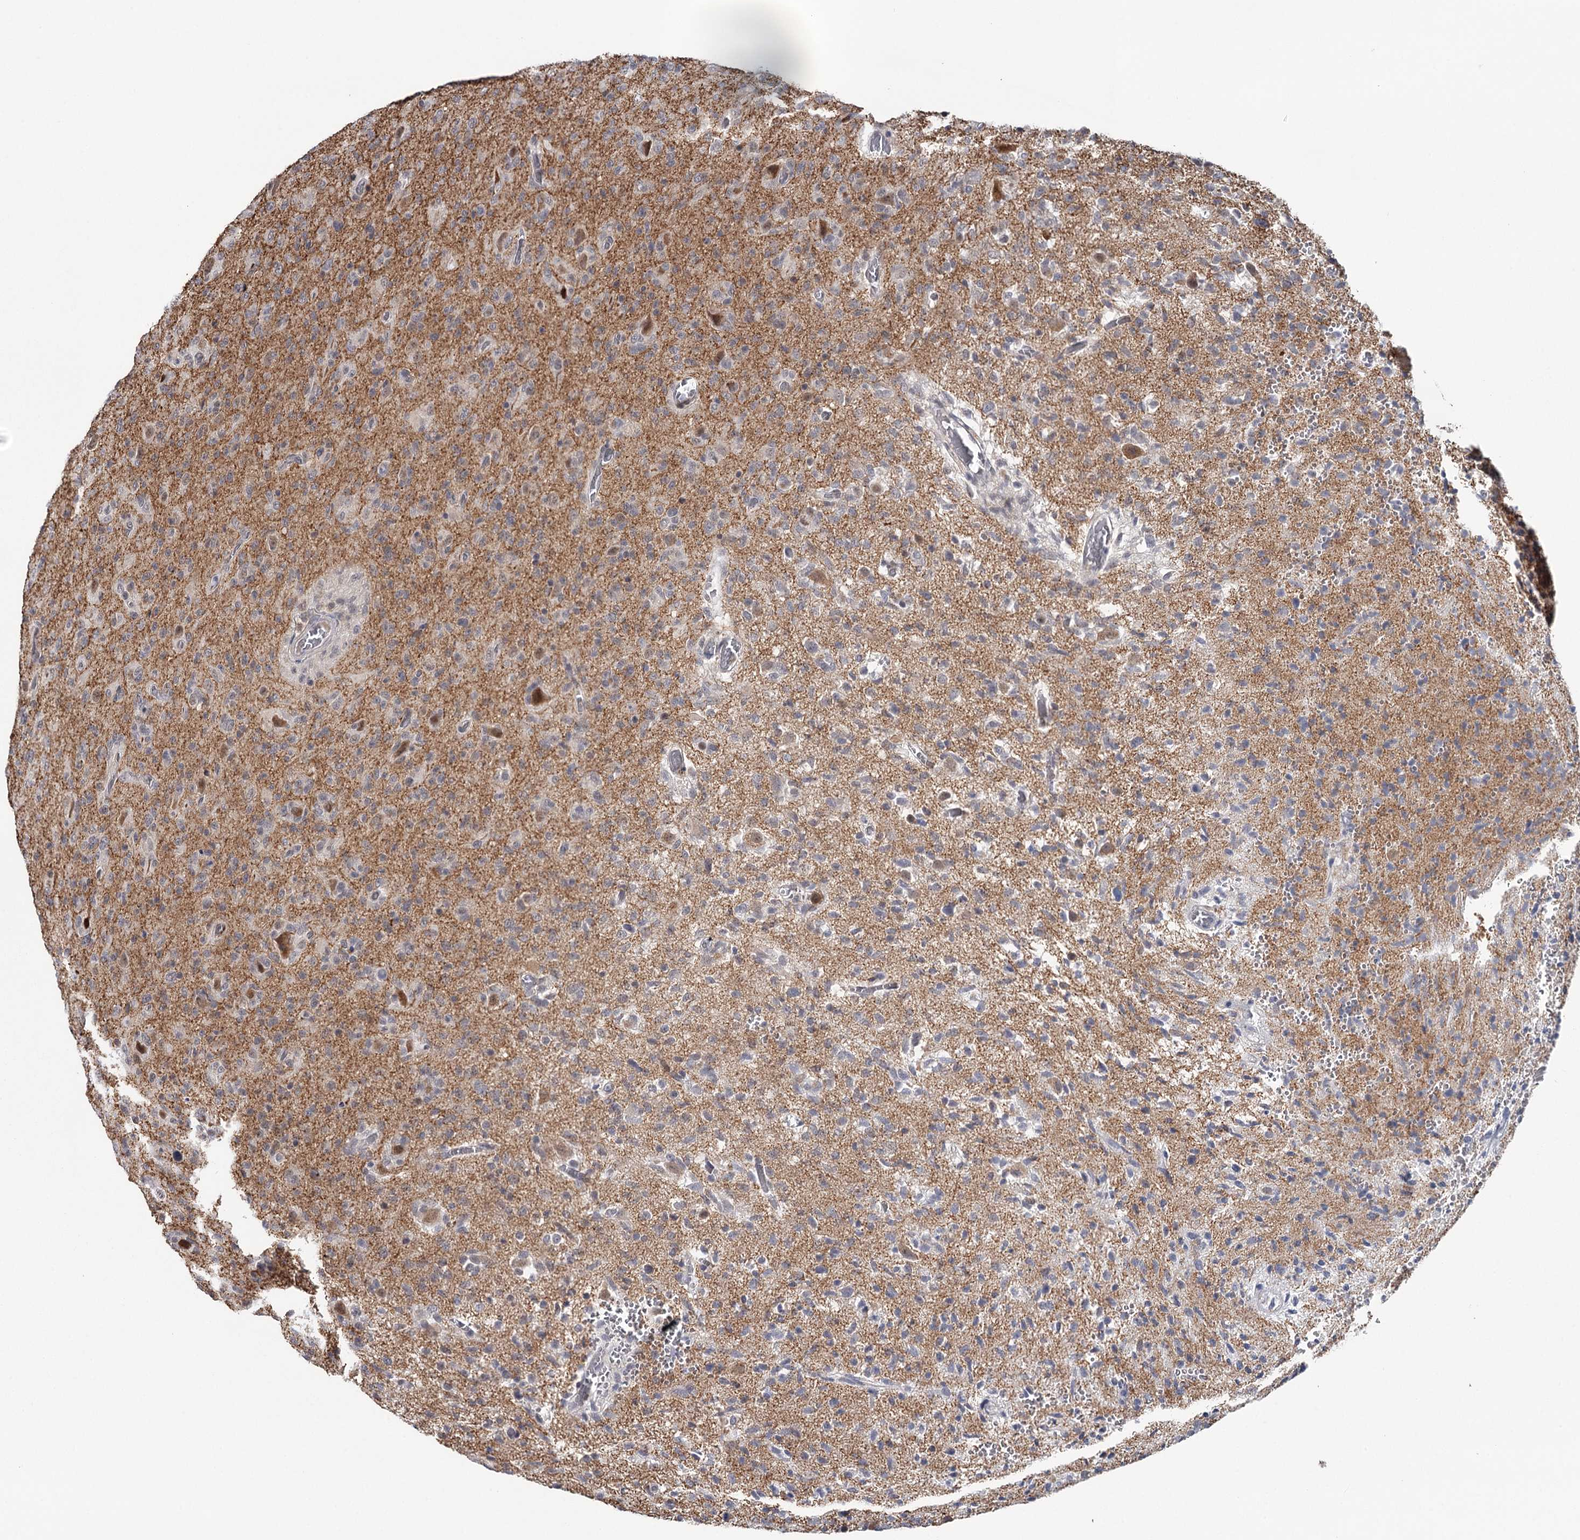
{"staining": {"intensity": "negative", "quantity": "none", "location": "none"}, "tissue": "glioma", "cell_type": "Tumor cells", "image_type": "cancer", "snomed": [{"axis": "morphology", "description": "Glioma, malignant, High grade"}, {"axis": "topography", "description": "Brain"}], "caption": "Tumor cells are negative for protein expression in human malignant glioma (high-grade). (DAB (3,3'-diaminobenzidine) IHC visualized using brightfield microscopy, high magnification).", "gene": "GTSF1", "patient": {"sex": "female", "age": 57}}